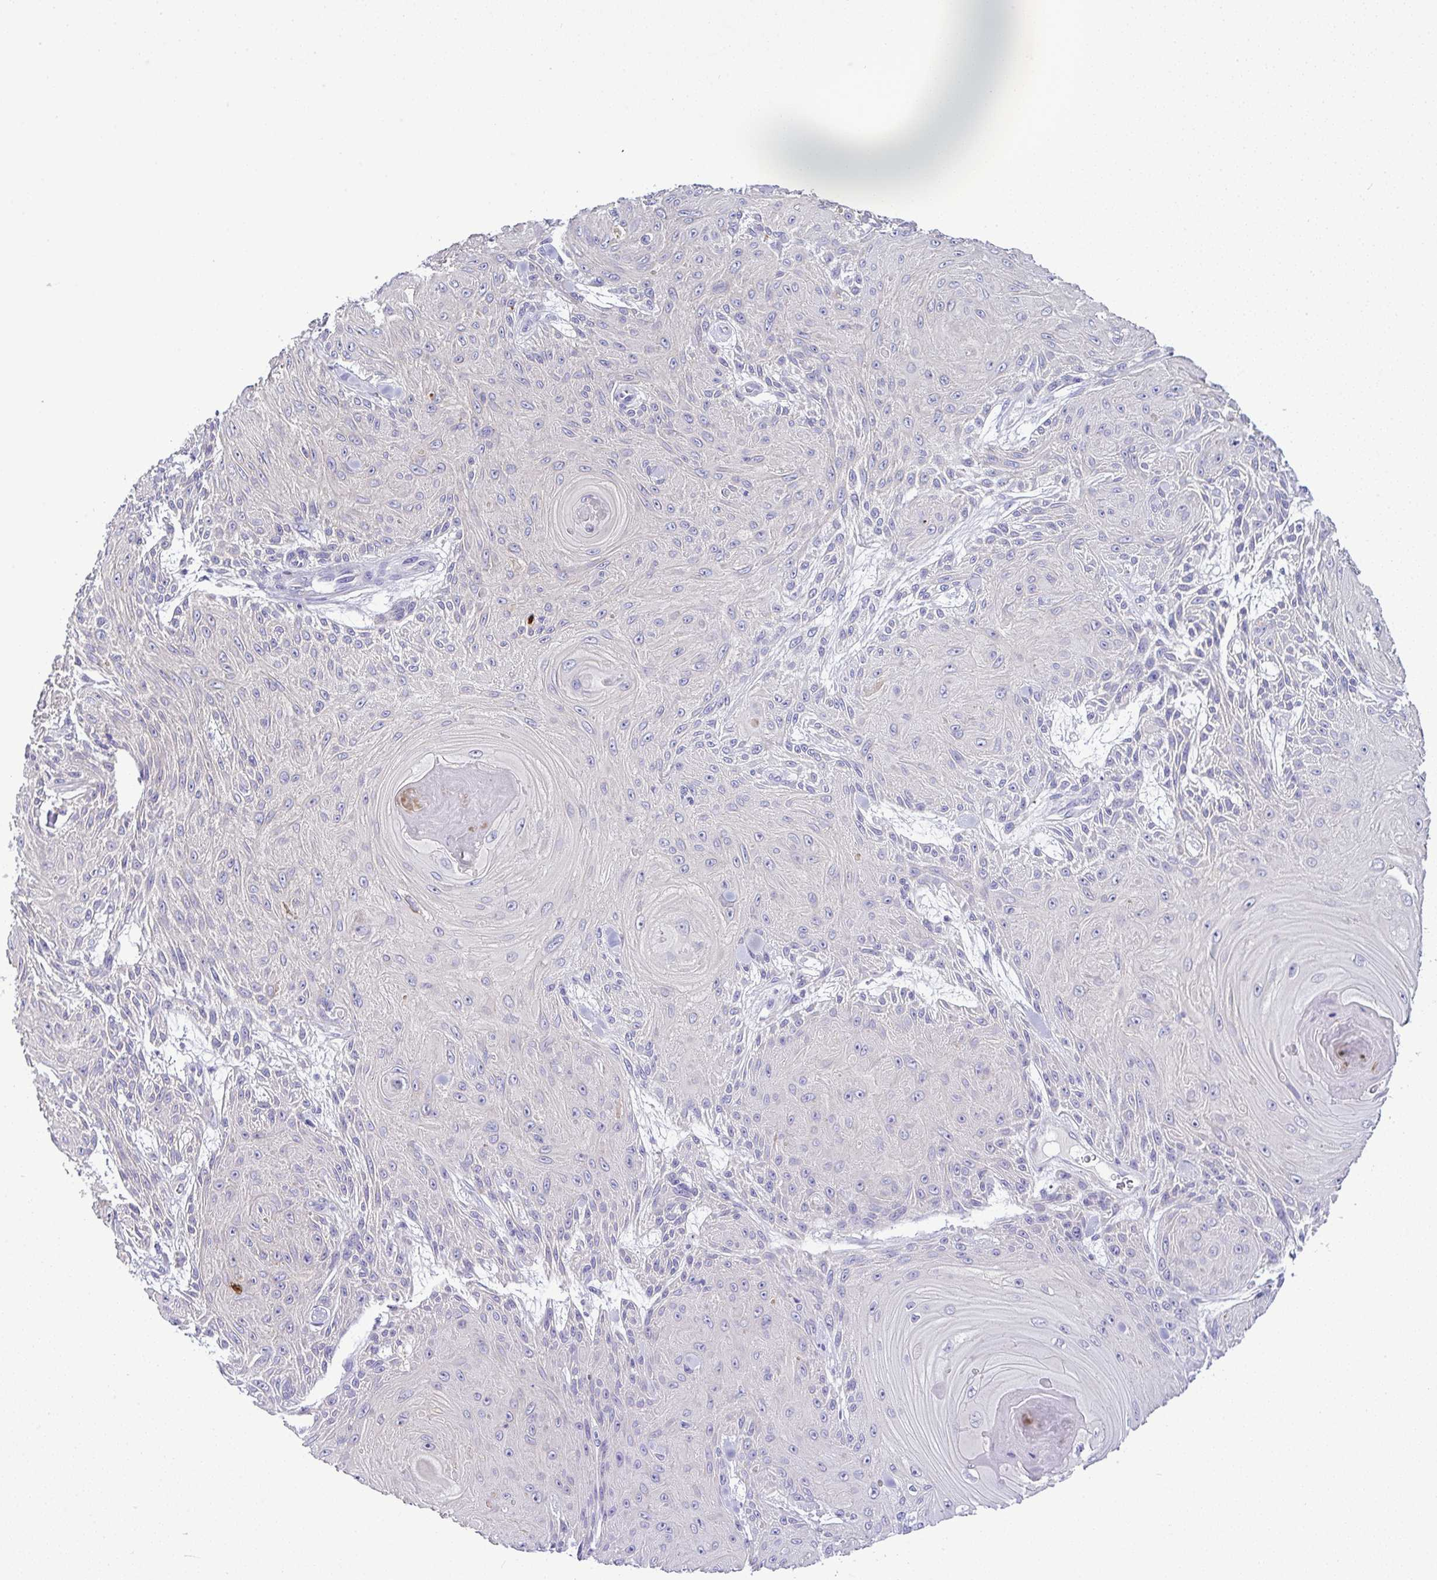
{"staining": {"intensity": "negative", "quantity": "none", "location": "none"}, "tissue": "skin cancer", "cell_type": "Tumor cells", "image_type": "cancer", "snomed": [{"axis": "morphology", "description": "Squamous cell carcinoma, NOS"}, {"axis": "topography", "description": "Skin"}], "caption": "High power microscopy histopathology image of an immunohistochemistry image of skin cancer, revealing no significant positivity in tumor cells.", "gene": "ST8SIA2", "patient": {"sex": "male", "age": 88}}